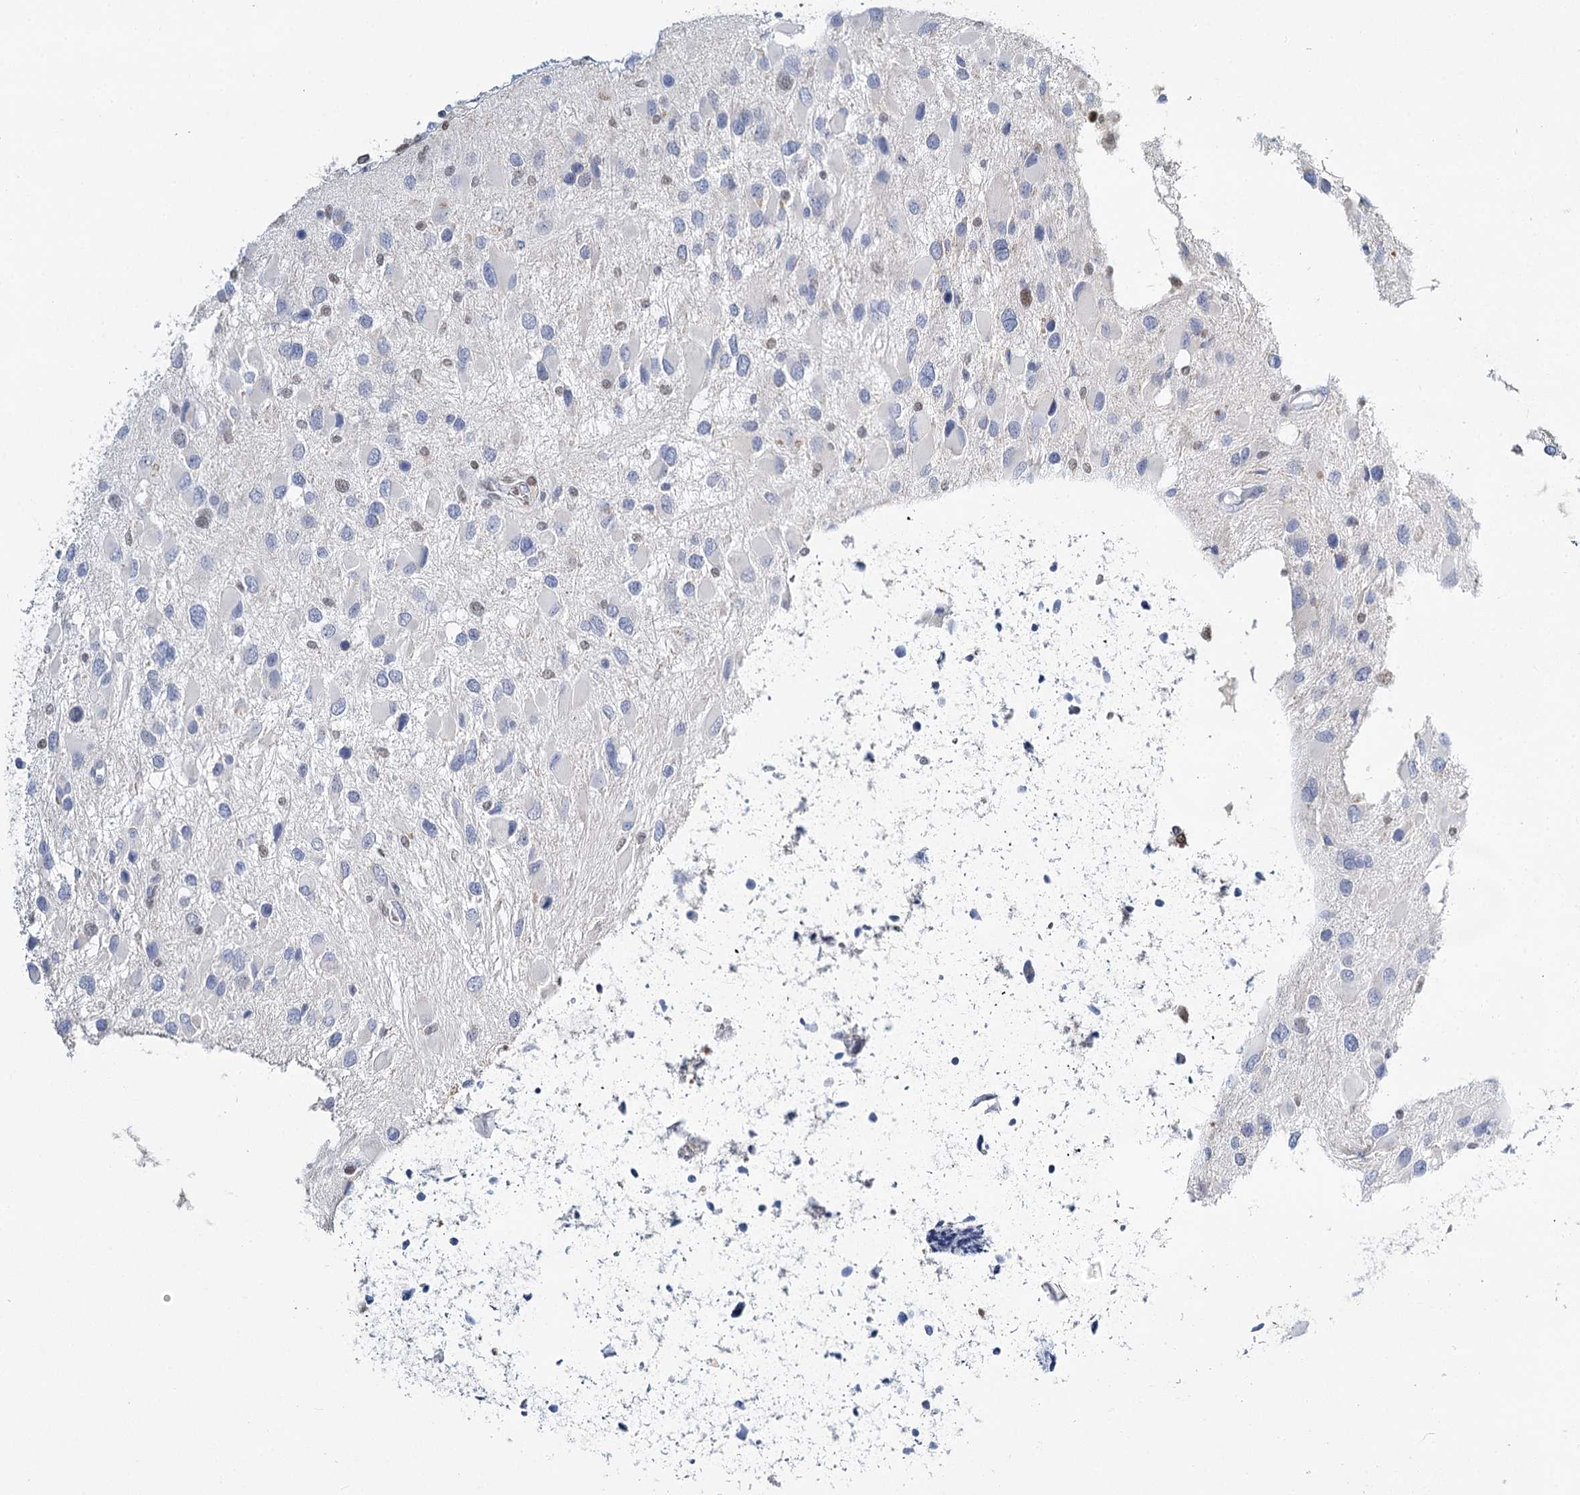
{"staining": {"intensity": "negative", "quantity": "none", "location": "none"}, "tissue": "glioma", "cell_type": "Tumor cells", "image_type": "cancer", "snomed": [{"axis": "morphology", "description": "Glioma, malignant, High grade"}, {"axis": "topography", "description": "Brain"}], "caption": "Protein analysis of malignant high-grade glioma exhibits no significant positivity in tumor cells. (Stains: DAB IHC with hematoxylin counter stain, Microscopy: brightfield microscopy at high magnification).", "gene": "IGSF3", "patient": {"sex": "male", "age": 53}}